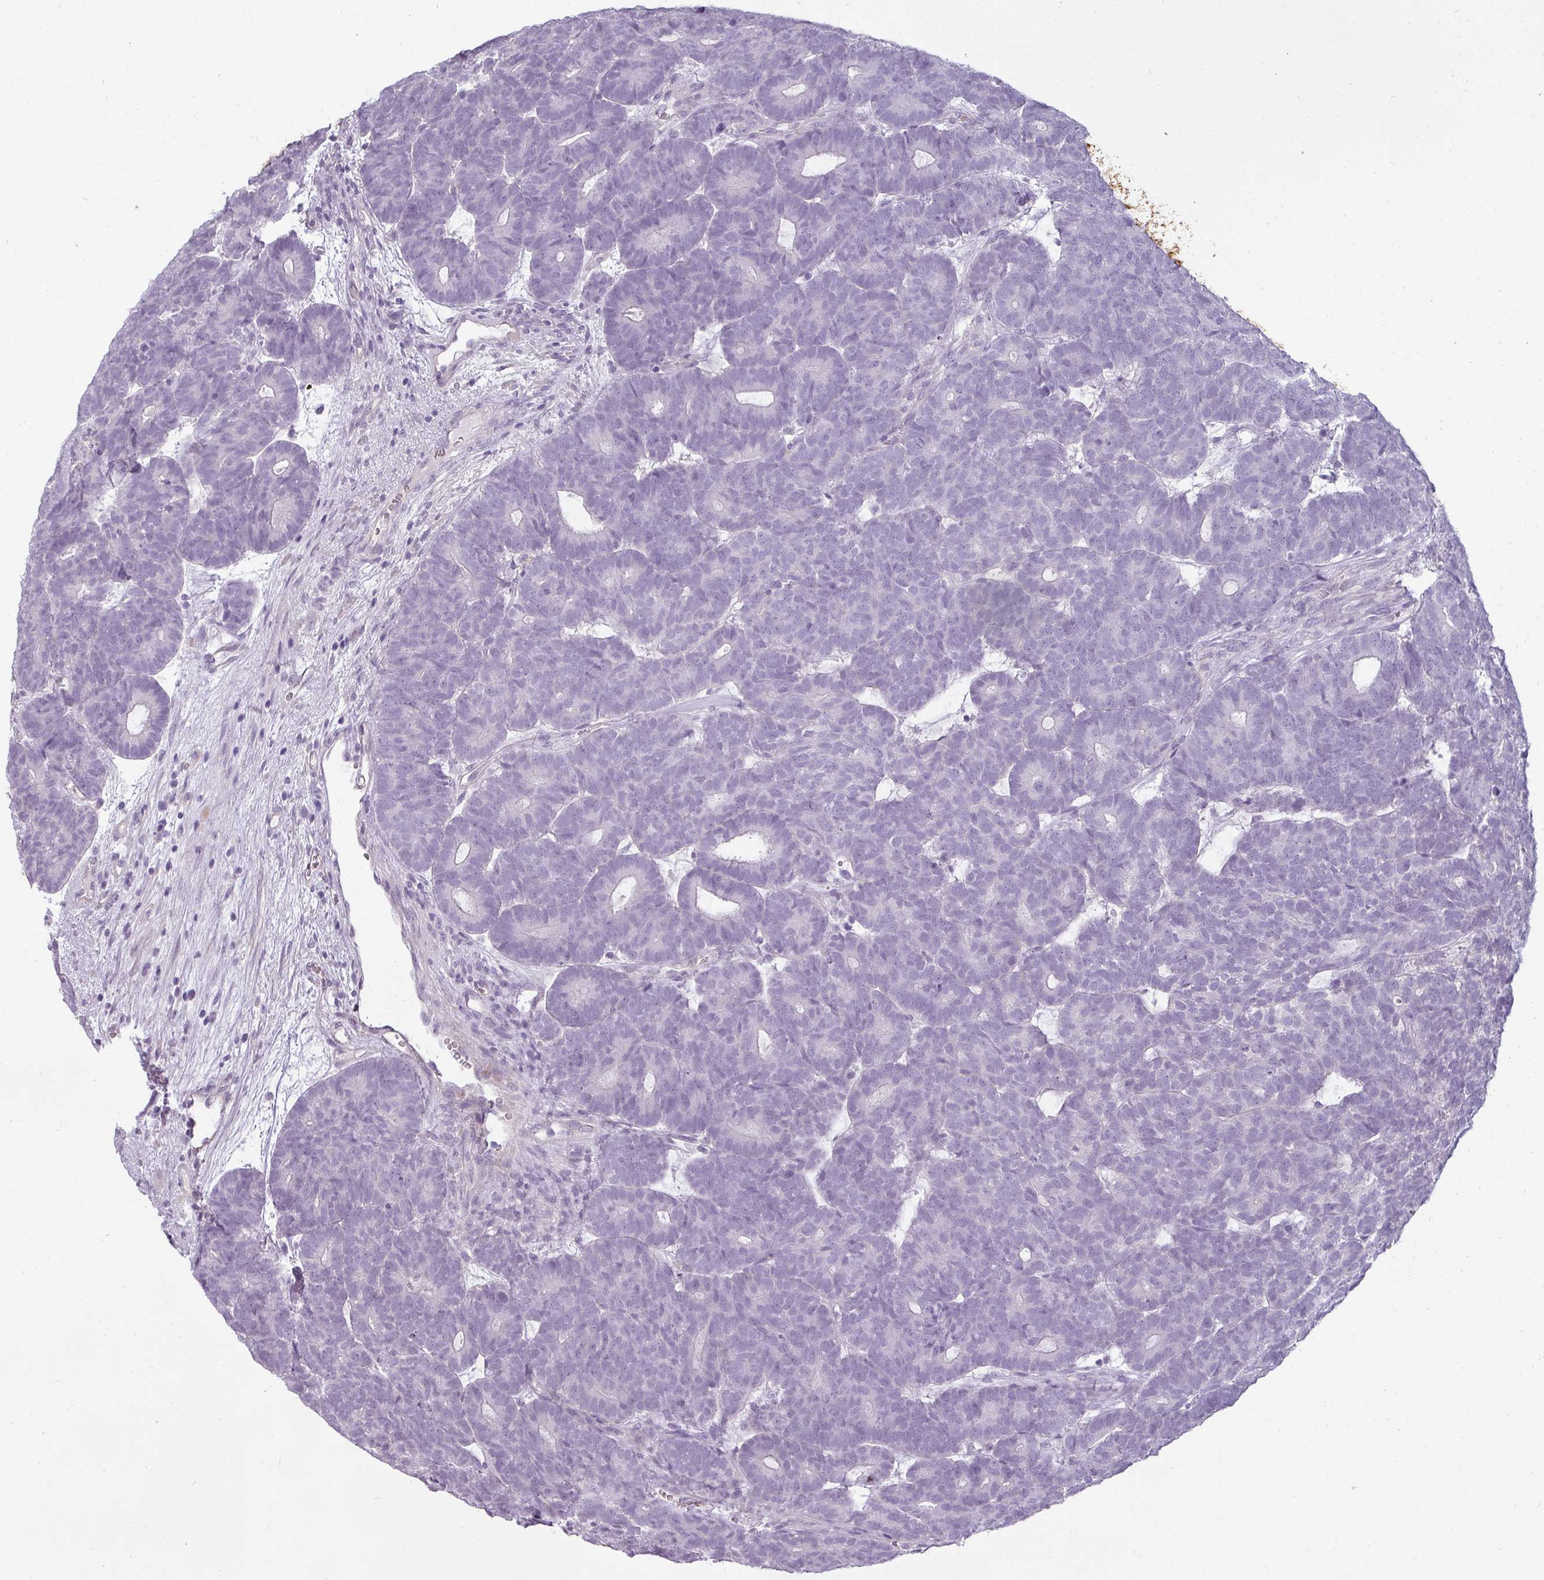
{"staining": {"intensity": "negative", "quantity": "none", "location": "none"}, "tissue": "head and neck cancer", "cell_type": "Tumor cells", "image_type": "cancer", "snomed": [{"axis": "morphology", "description": "Adenocarcinoma, NOS"}, {"axis": "topography", "description": "Head-Neck"}], "caption": "Immunohistochemistry of human head and neck cancer (adenocarcinoma) displays no staining in tumor cells.", "gene": "ASB1", "patient": {"sex": "female", "age": 81}}